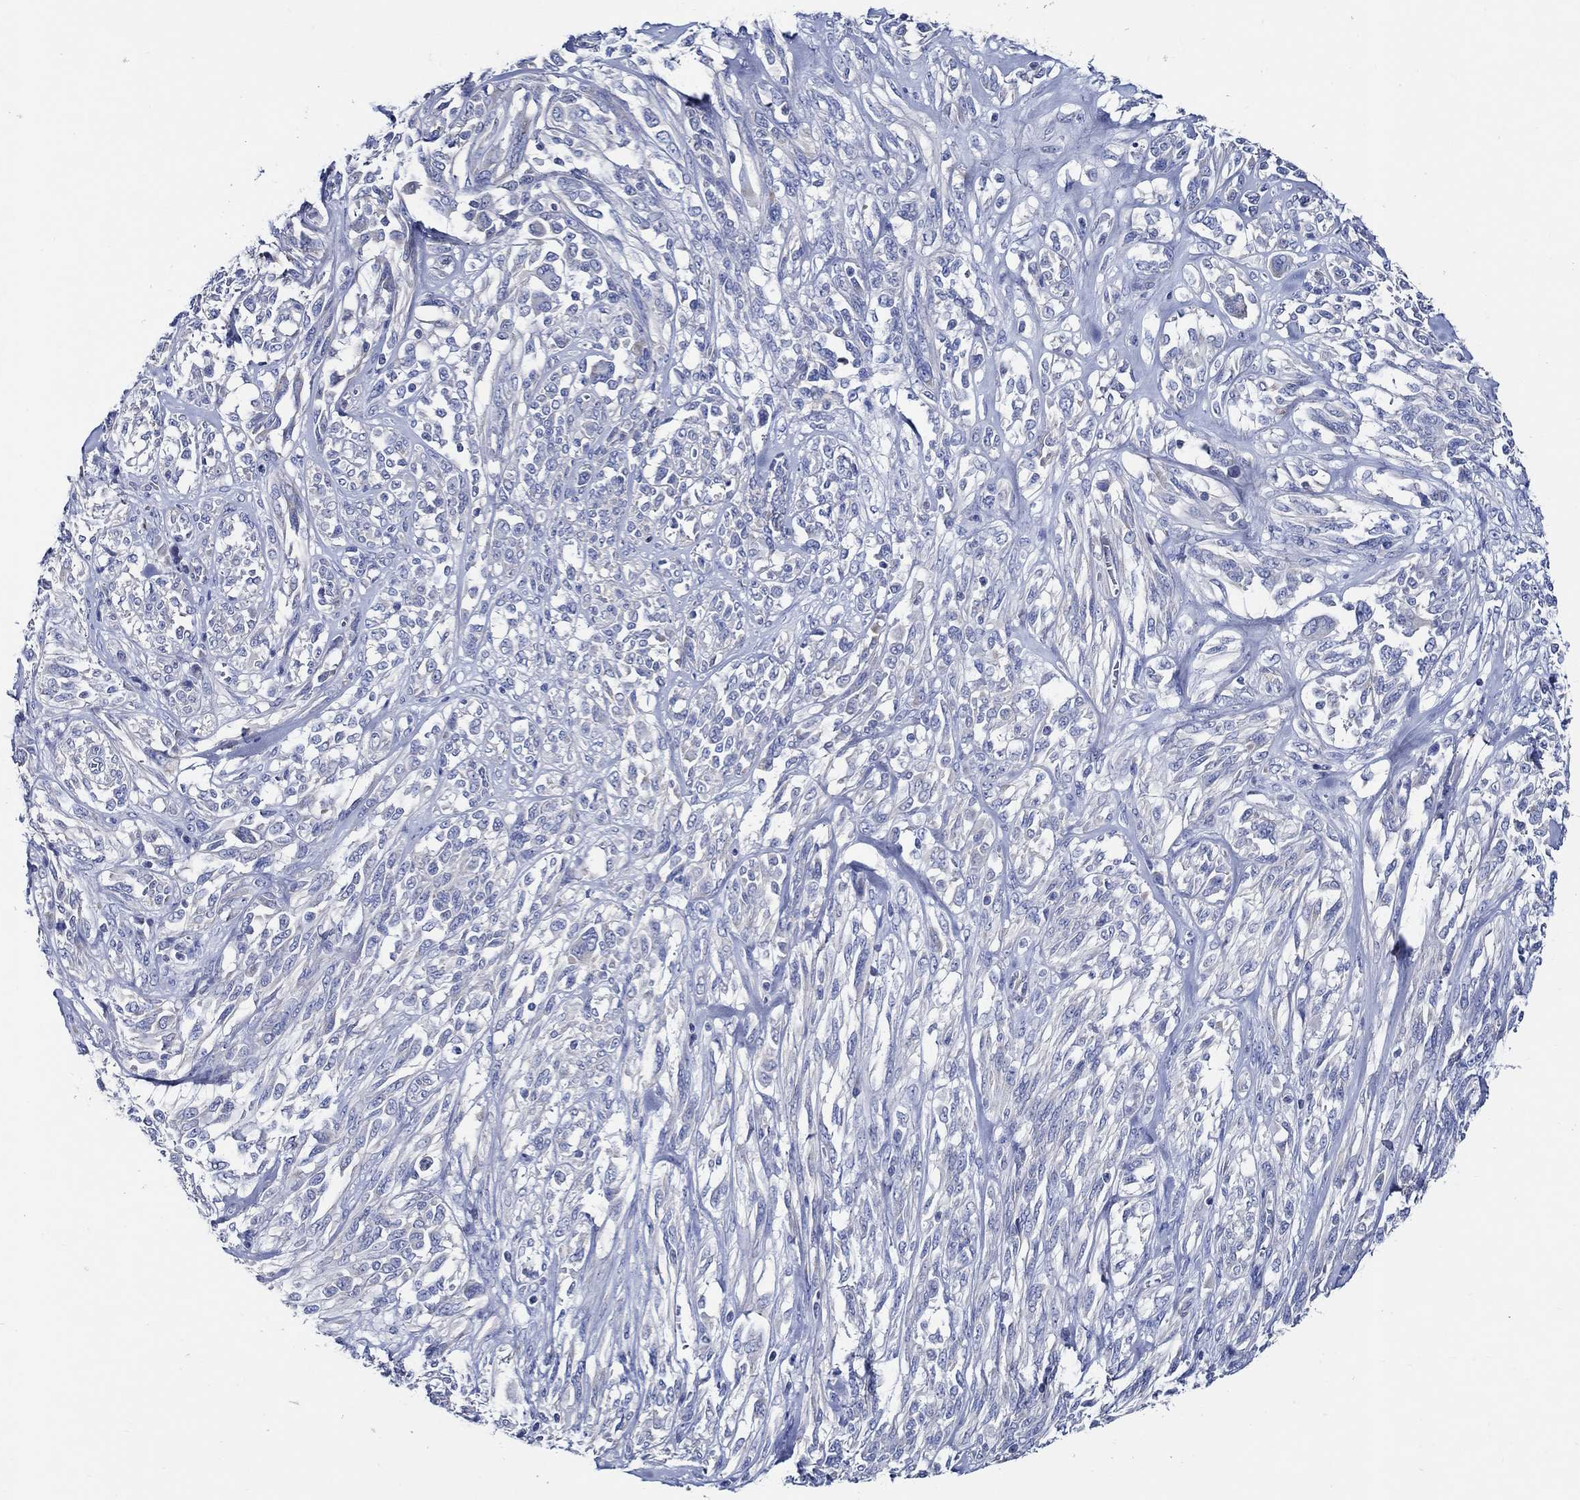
{"staining": {"intensity": "negative", "quantity": "none", "location": "none"}, "tissue": "melanoma", "cell_type": "Tumor cells", "image_type": "cancer", "snomed": [{"axis": "morphology", "description": "Malignant melanoma, NOS"}, {"axis": "topography", "description": "Skin"}], "caption": "A histopathology image of melanoma stained for a protein reveals no brown staining in tumor cells. Nuclei are stained in blue.", "gene": "SKOR1", "patient": {"sex": "female", "age": 91}}